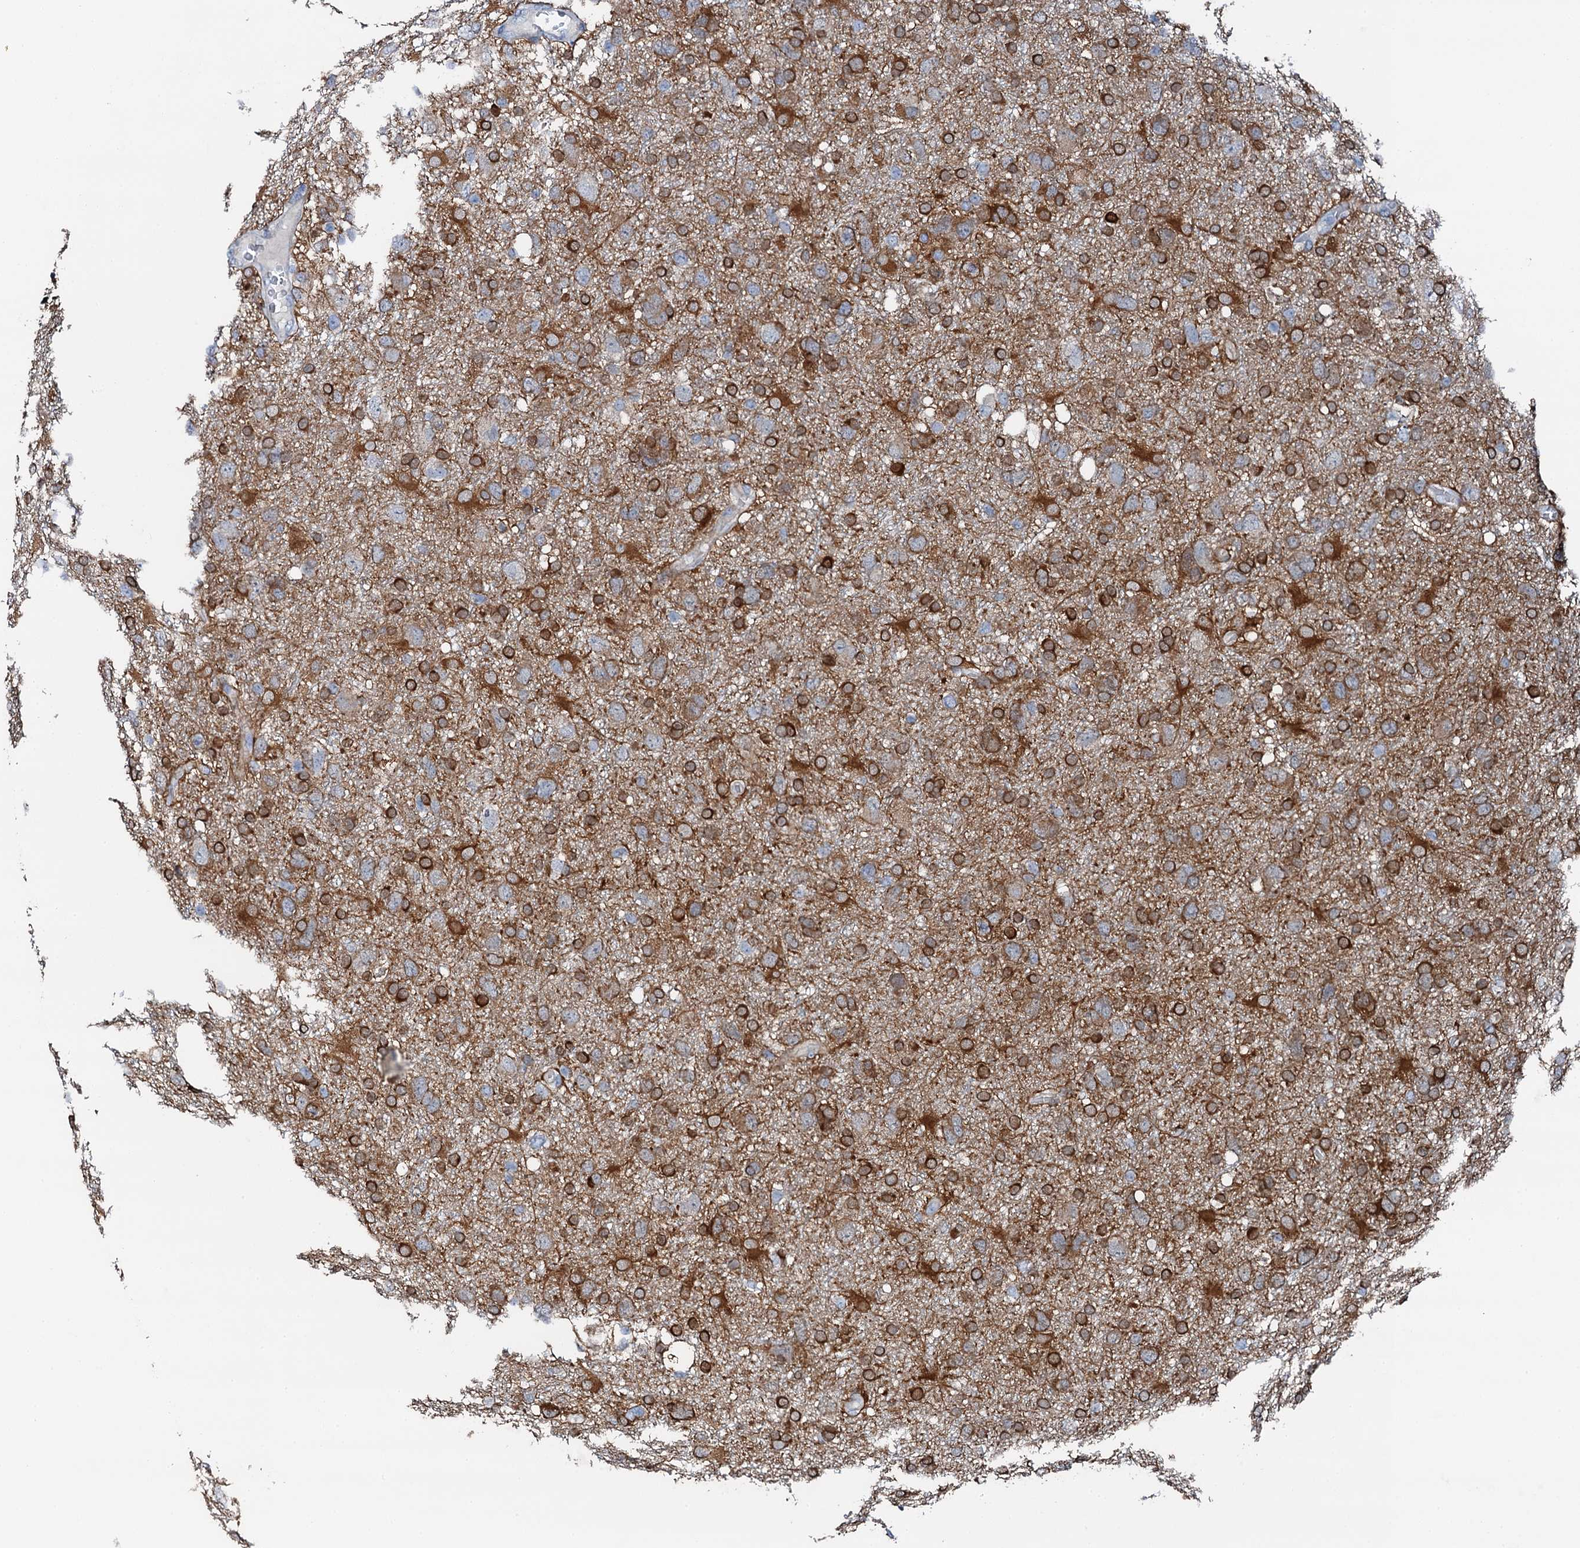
{"staining": {"intensity": "strong", "quantity": "25%-75%", "location": "cytoplasmic/membranous"}, "tissue": "glioma", "cell_type": "Tumor cells", "image_type": "cancer", "snomed": [{"axis": "morphology", "description": "Glioma, malignant, High grade"}, {"axis": "topography", "description": "Brain"}], "caption": "Immunohistochemical staining of malignant glioma (high-grade) shows high levels of strong cytoplasmic/membranous staining in approximately 25%-75% of tumor cells.", "gene": "GFOD2", "patient": {"sex": "male", "age": 61}}